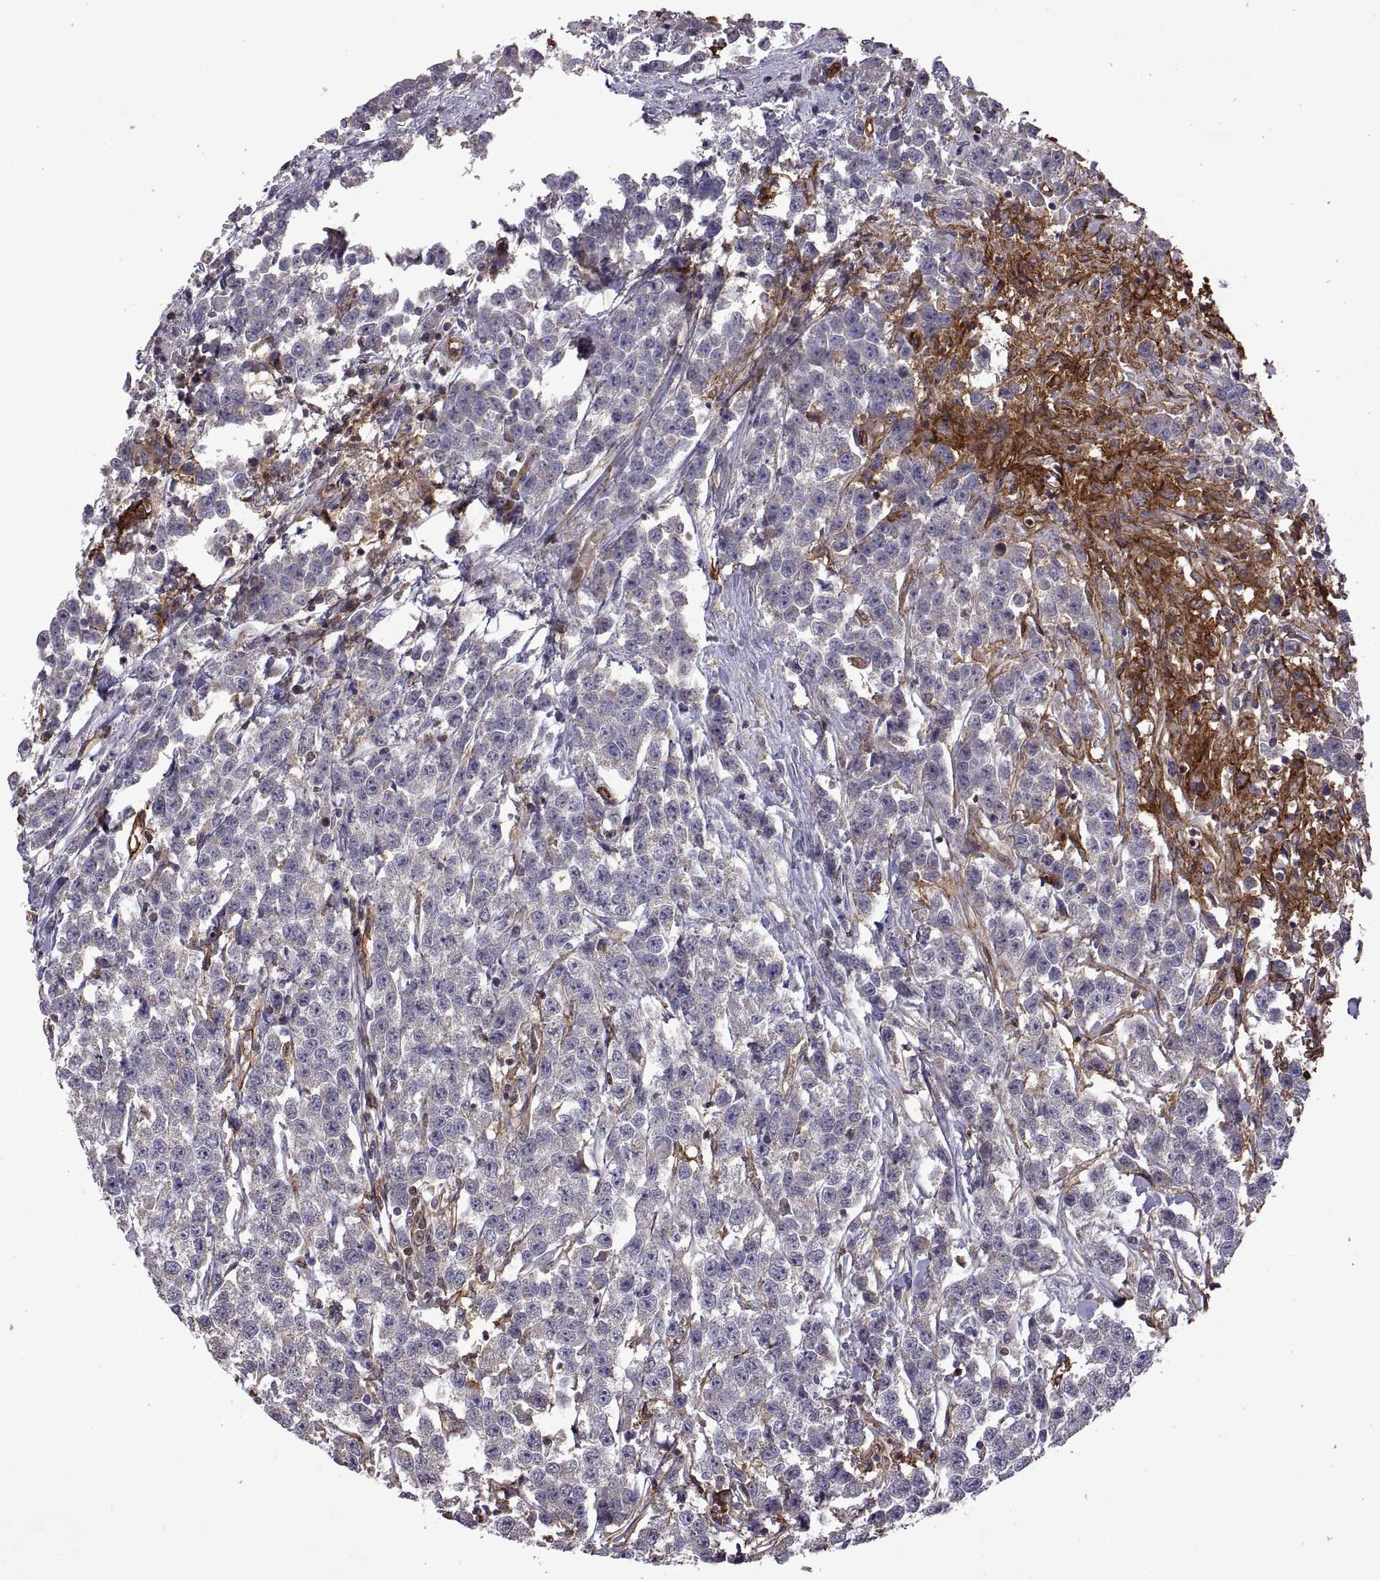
{"staining": {"intensity": "negative", "quantity": "none", "location": "none"}, "tissue": "testis cancer", "cell_type": "Tumor cells", "image_type": "cancer", "snomed": [{"axis": "morphology", "description": "Seminoma, NOS"}, {"axis": "topography", "description": "Testis"}], "caption": "Immunohistochemical staining of human testis seminoma reveals no significant positivity in tumor cells.", "gene": "S100A10", "patient": {"sex": "male", "age": 59}}